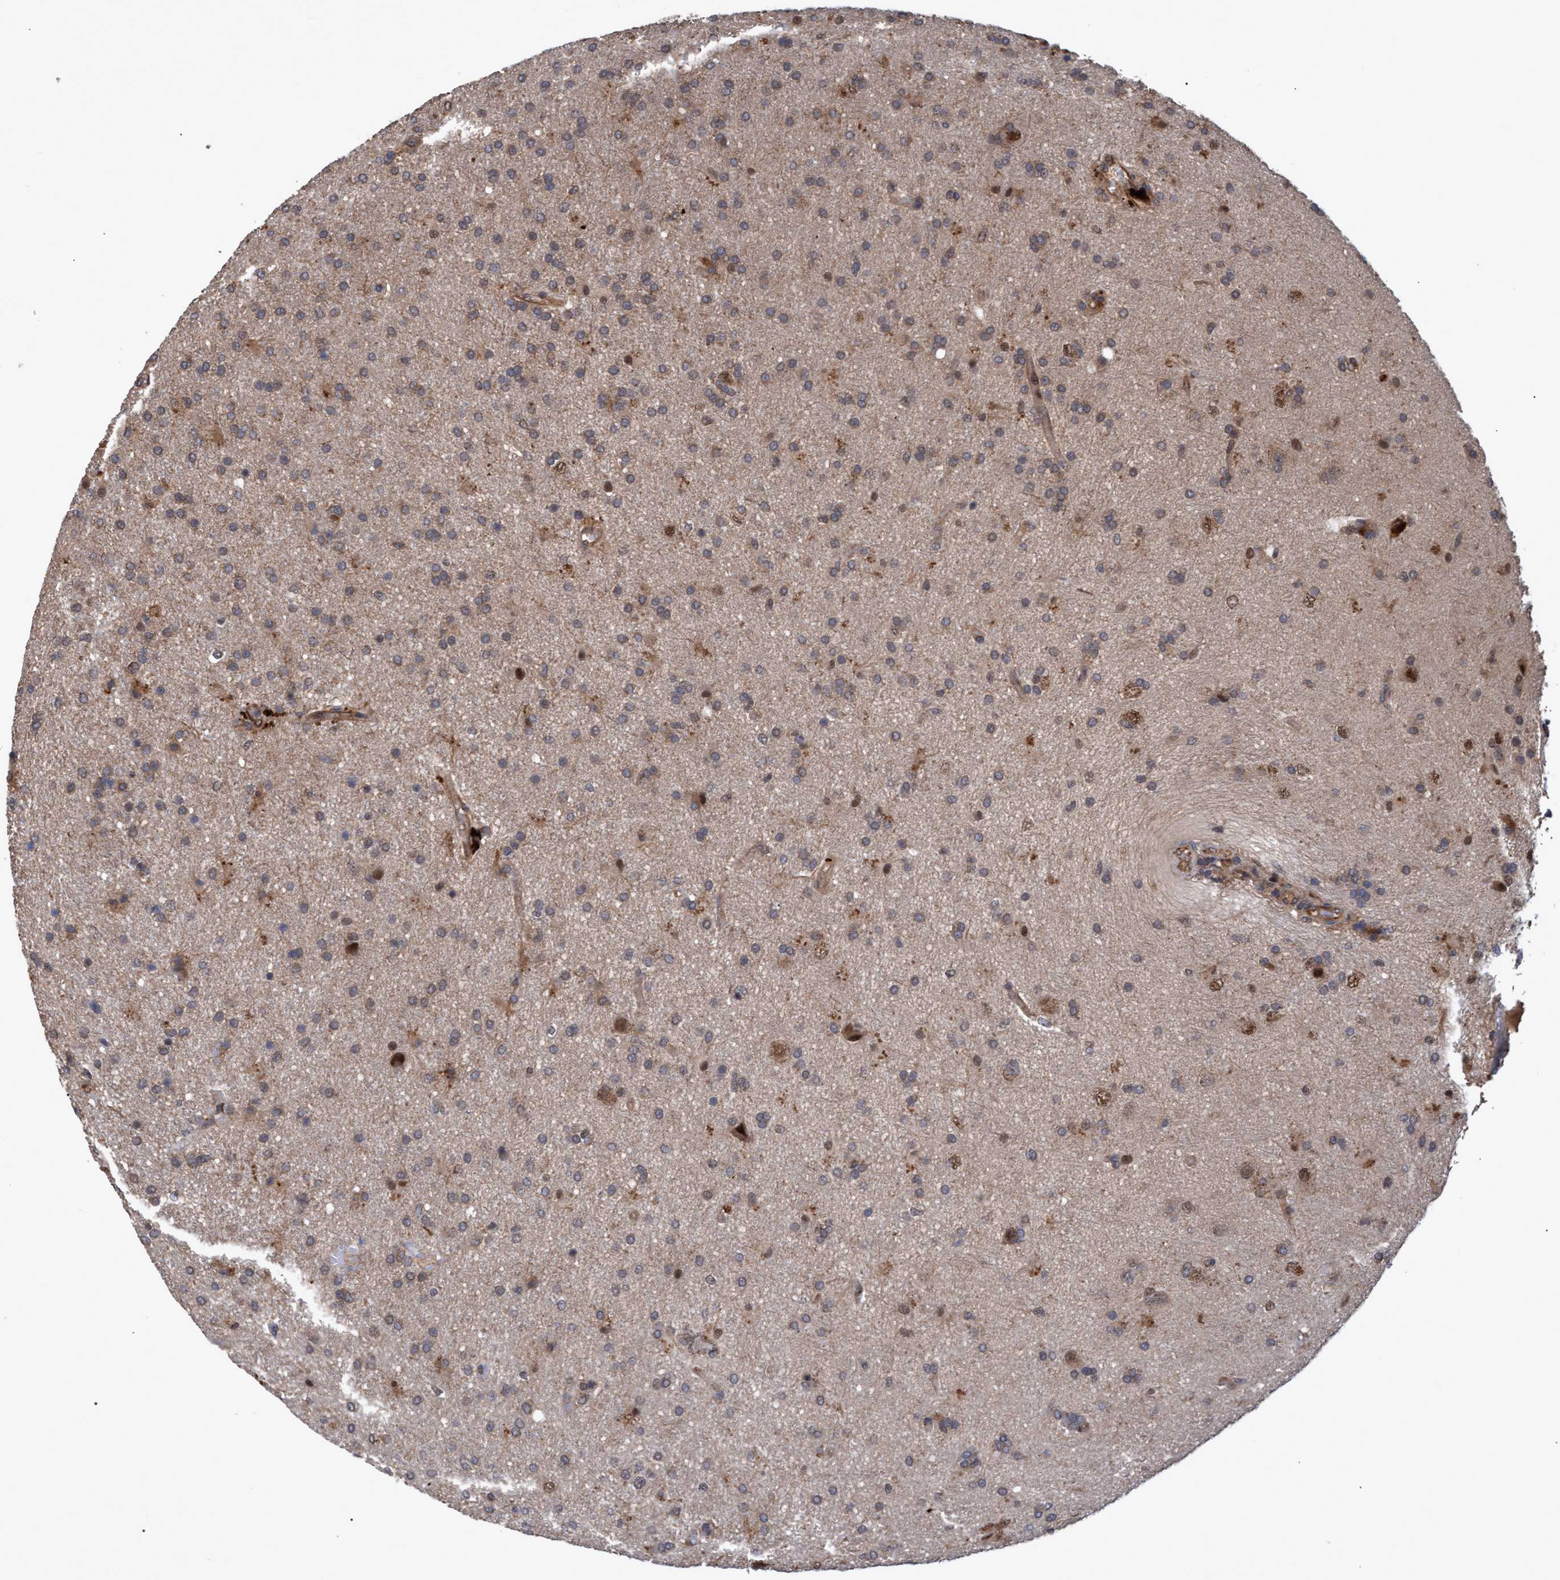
{"staining": {"intensity": "weak", "quantity": "25%-75%", "location": "cytoplasmic/membranous"}, "tissue": "glioma", "cell_type": "Tumor cells", "image_type": "cancer", "snomed": [{"axis": "morphology", "description": "Glioma, malignant, High grade"}, {"axis": "topography", "description": "Brain"}], "caption": "Immunohistochemical staining of human malignant glioma (high-grade) demonstrates low levels of weak cytoplasmic/membranous positivity in approximately 25%-75% of tumor cells.", "gene": "PSMB6", "patient": {"sex": "male", "age": 72}}